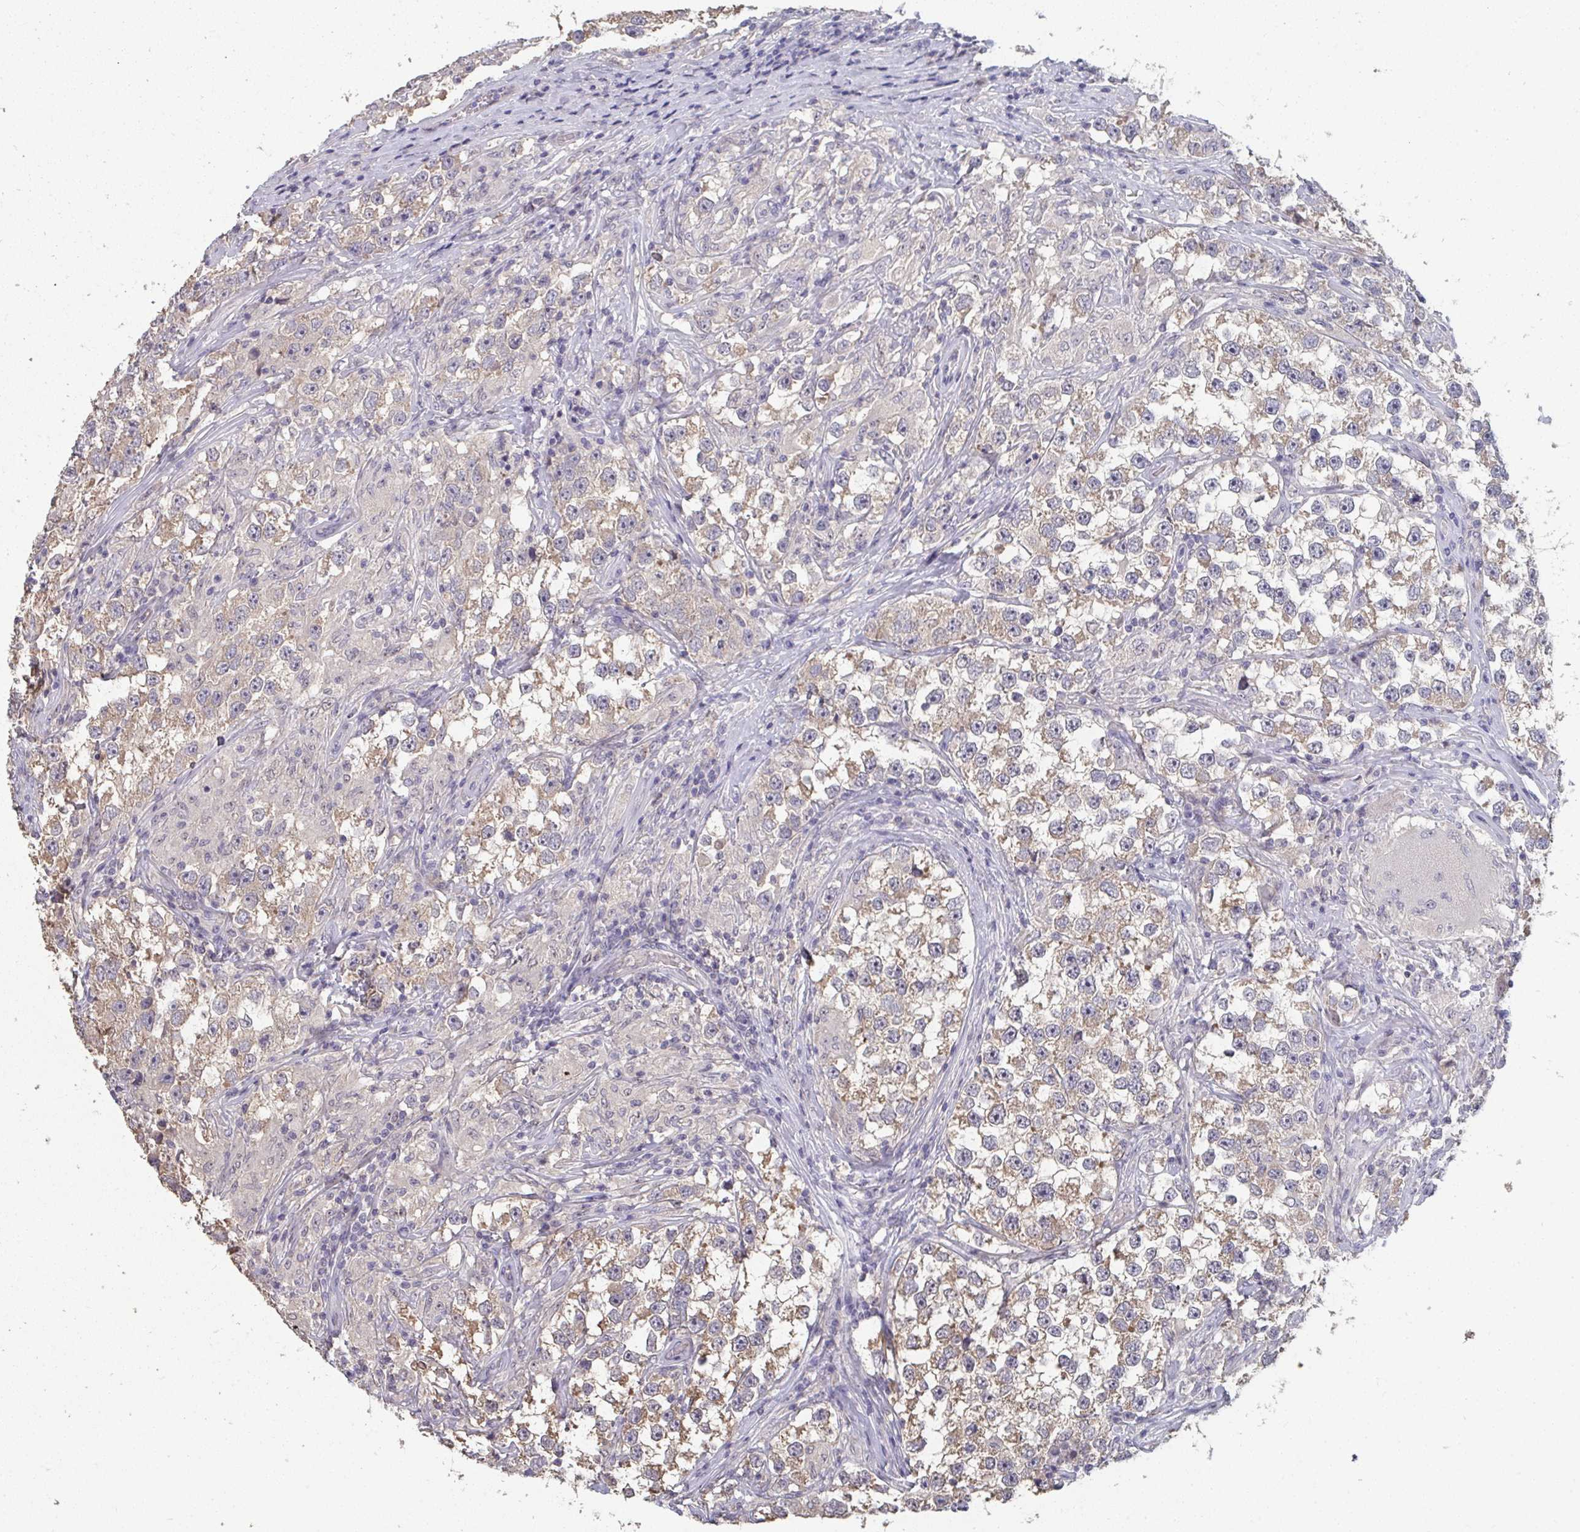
{"staining": {"intensity": "moderate", "quantity": ">75%", "location": "cytoplasmic/membranous"}, "tissue": "testis cancer", "cell_type": "Tumor cells", "image_type": "cancer", "snomed": [{"axis": "morphology", "description": "Seminoma, NOS"}, {"axis": "topography", "description": "Testis"}], "caption": "Human seminoma (testis) stained for a protein (brown) displays moderate cytoplasmic/membranous positive positivity in approximately >75% of tumor cells.", "gene": "LIX1", "patient": {"sex": "male", "age": 46}}